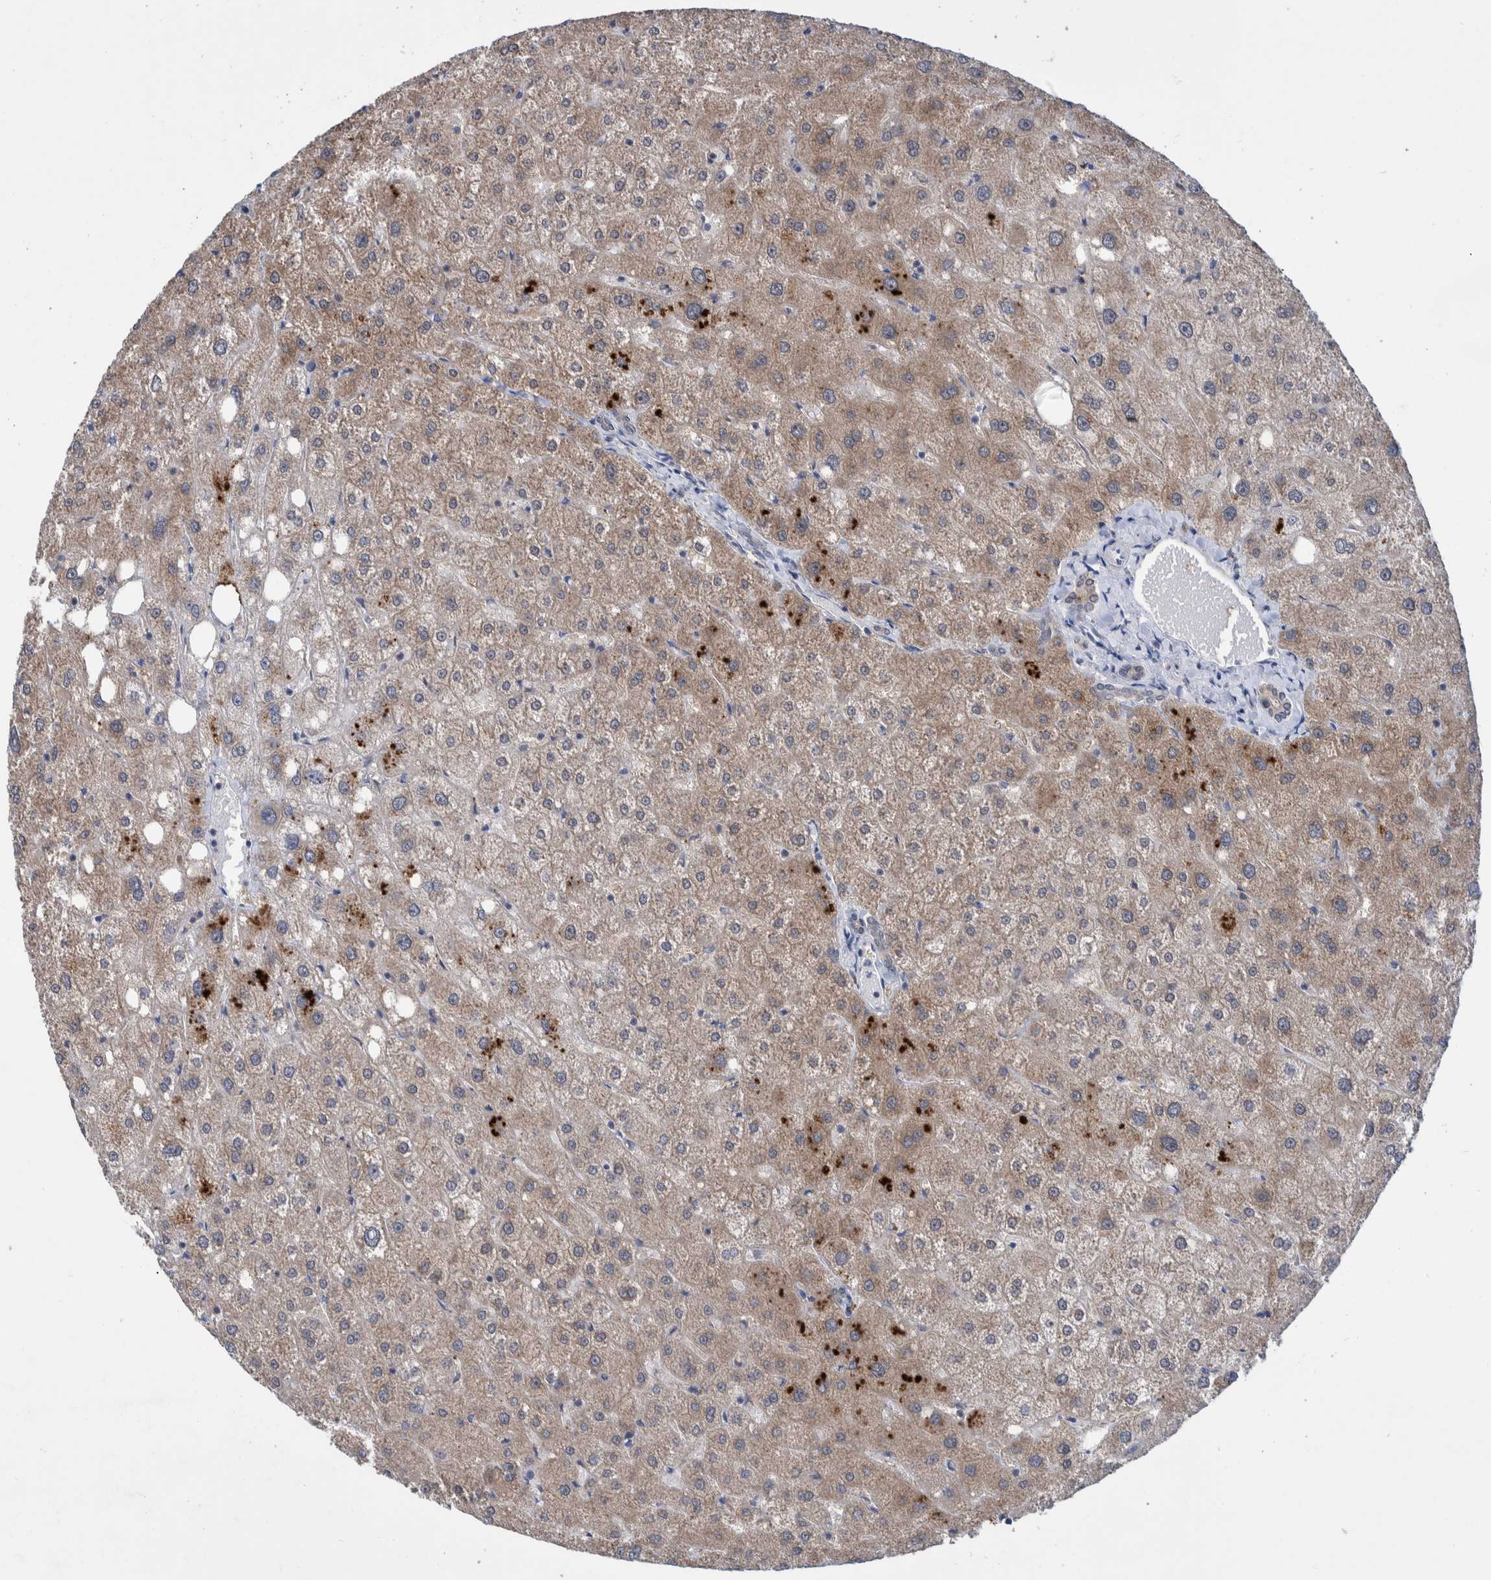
{"staining": {"intensity": "negative", "quantity": "none", "location": "none"}, "tissue": "liver", "cell_type": "Cholangiocytes", "image_type": "normal", "snomed": [{"axis": "morphology", "description": "Normal tissue, NOS"}, {"axis": "topography", "description": "Liver"}], "caption": "Immunohistochemistry (IHC) photomicrograph of normal liver: liver stained with DAB (3,3'-diaminobenzidine) exhibits no significant protein positivity in cholangiocytes.", "gene": "PLPBP", "patient": {"sex": "male", "age": 73}}